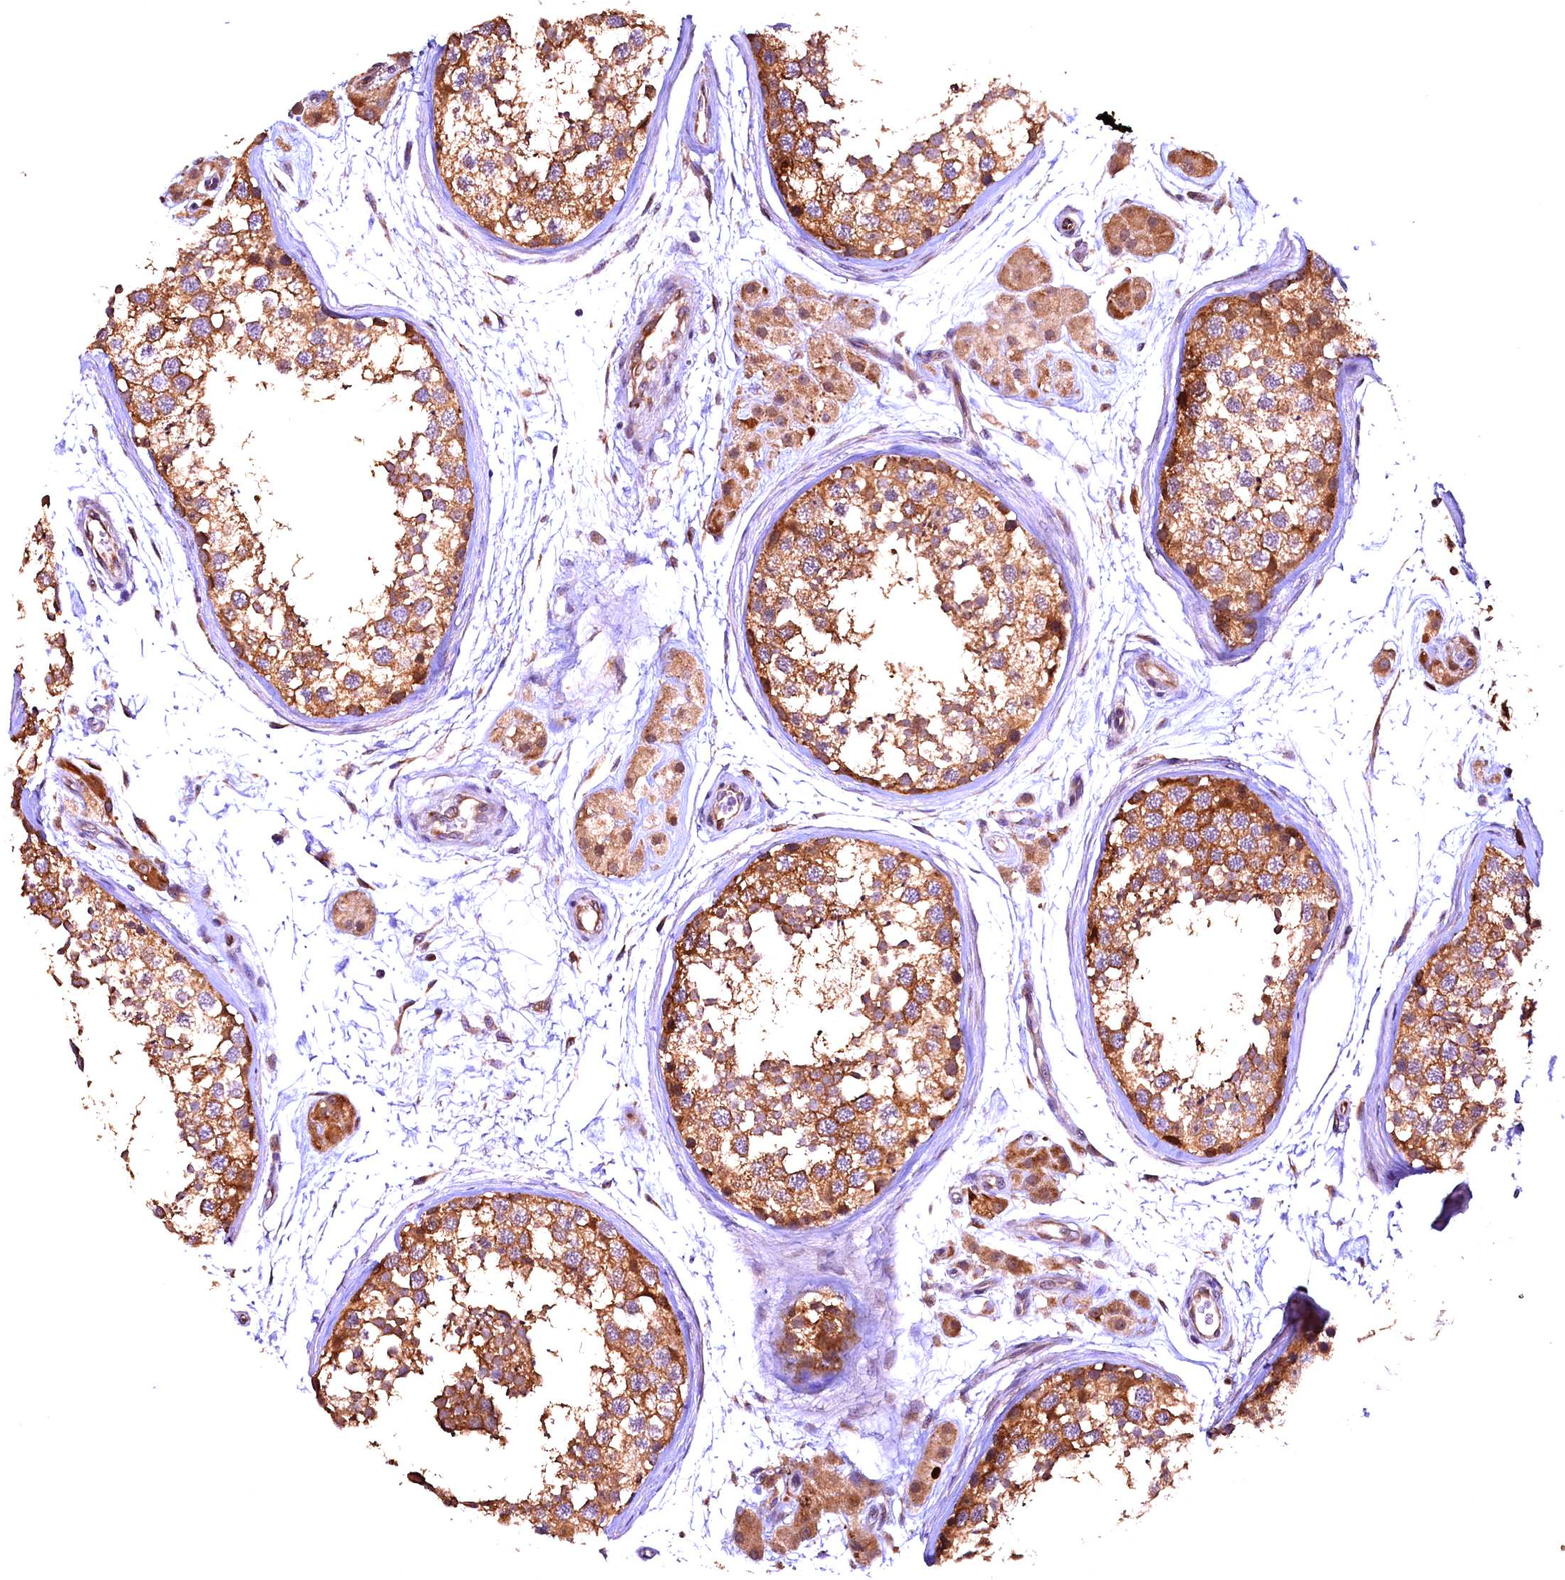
{"staining": {"intensity": "strong", "quantity": ">75%", "location": "cytoplasmic/membranous"}, "tissue": "testis", "cell_type": "Cells in seminiferous ducts", "image_type": "normal", "snomed": [{"axis": "morphology", "description": "Normal tissue, NOS"}, {"axis": "topography", "description": "Testis"}], "caption": "Cells in seminiferous ducts reveal strong cytoplasmic/membranous staining in approximately >75% of cells in unremarkable testis.", "gene": "RPUSD2", "patient": {"sex": "male", "age": 56}}